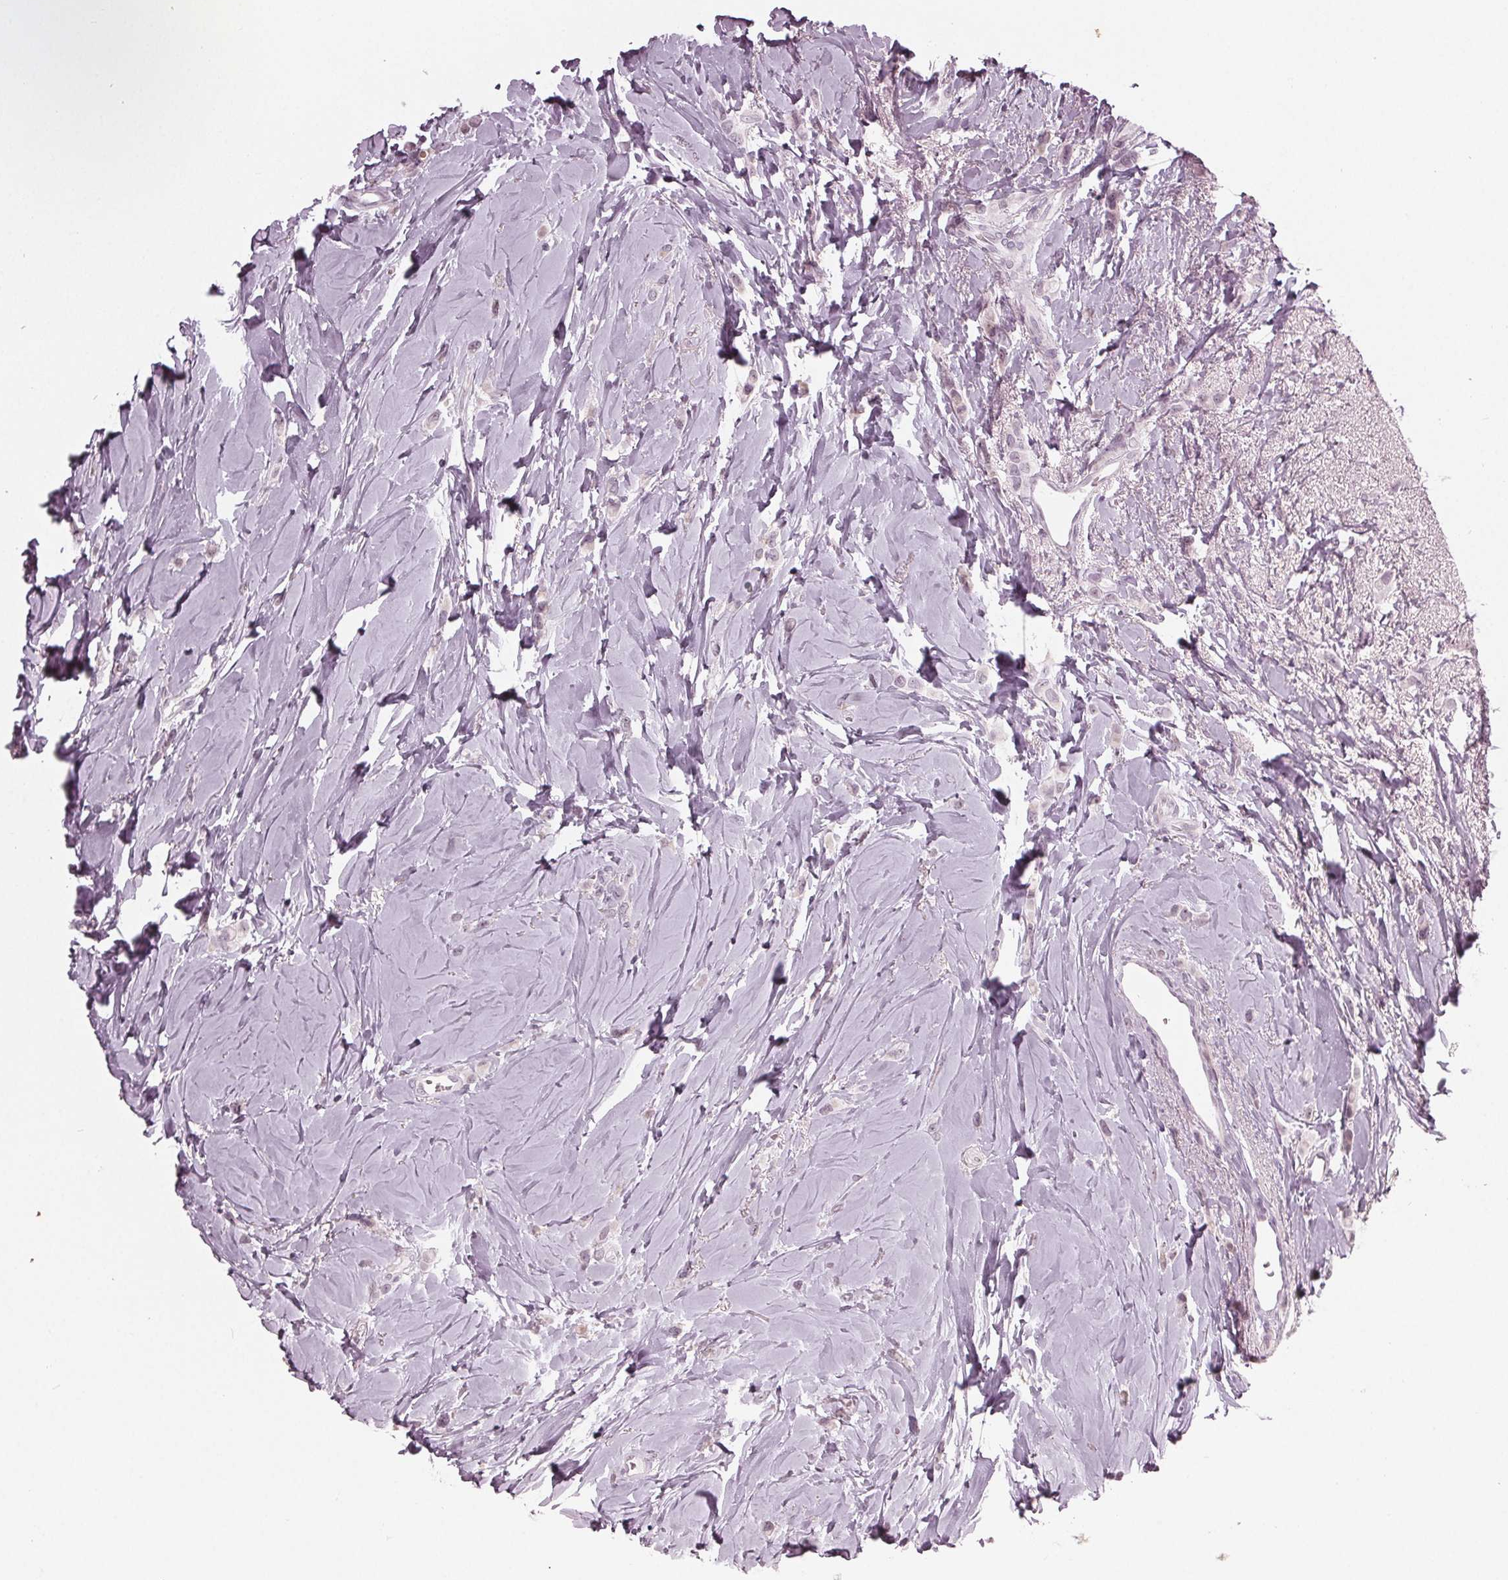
{"staining": {"intensity": "negative", "quantity": "none", "location": "none"}, "tissue": "breast cancer", "cell_type": "Tumor cells", "image_type": "cancer", "snomed": [{"axis": "morphology", "description": "Lobular carcinoma"}, {"axis": "topography", "description": "Breast"}], "caption": "The histopathology image reveals no staining of tumor cells in breast cancer (lobular carcinoma).", "gene": "ADPRHL1", "patient": {"sex": "female", "age": 66}}